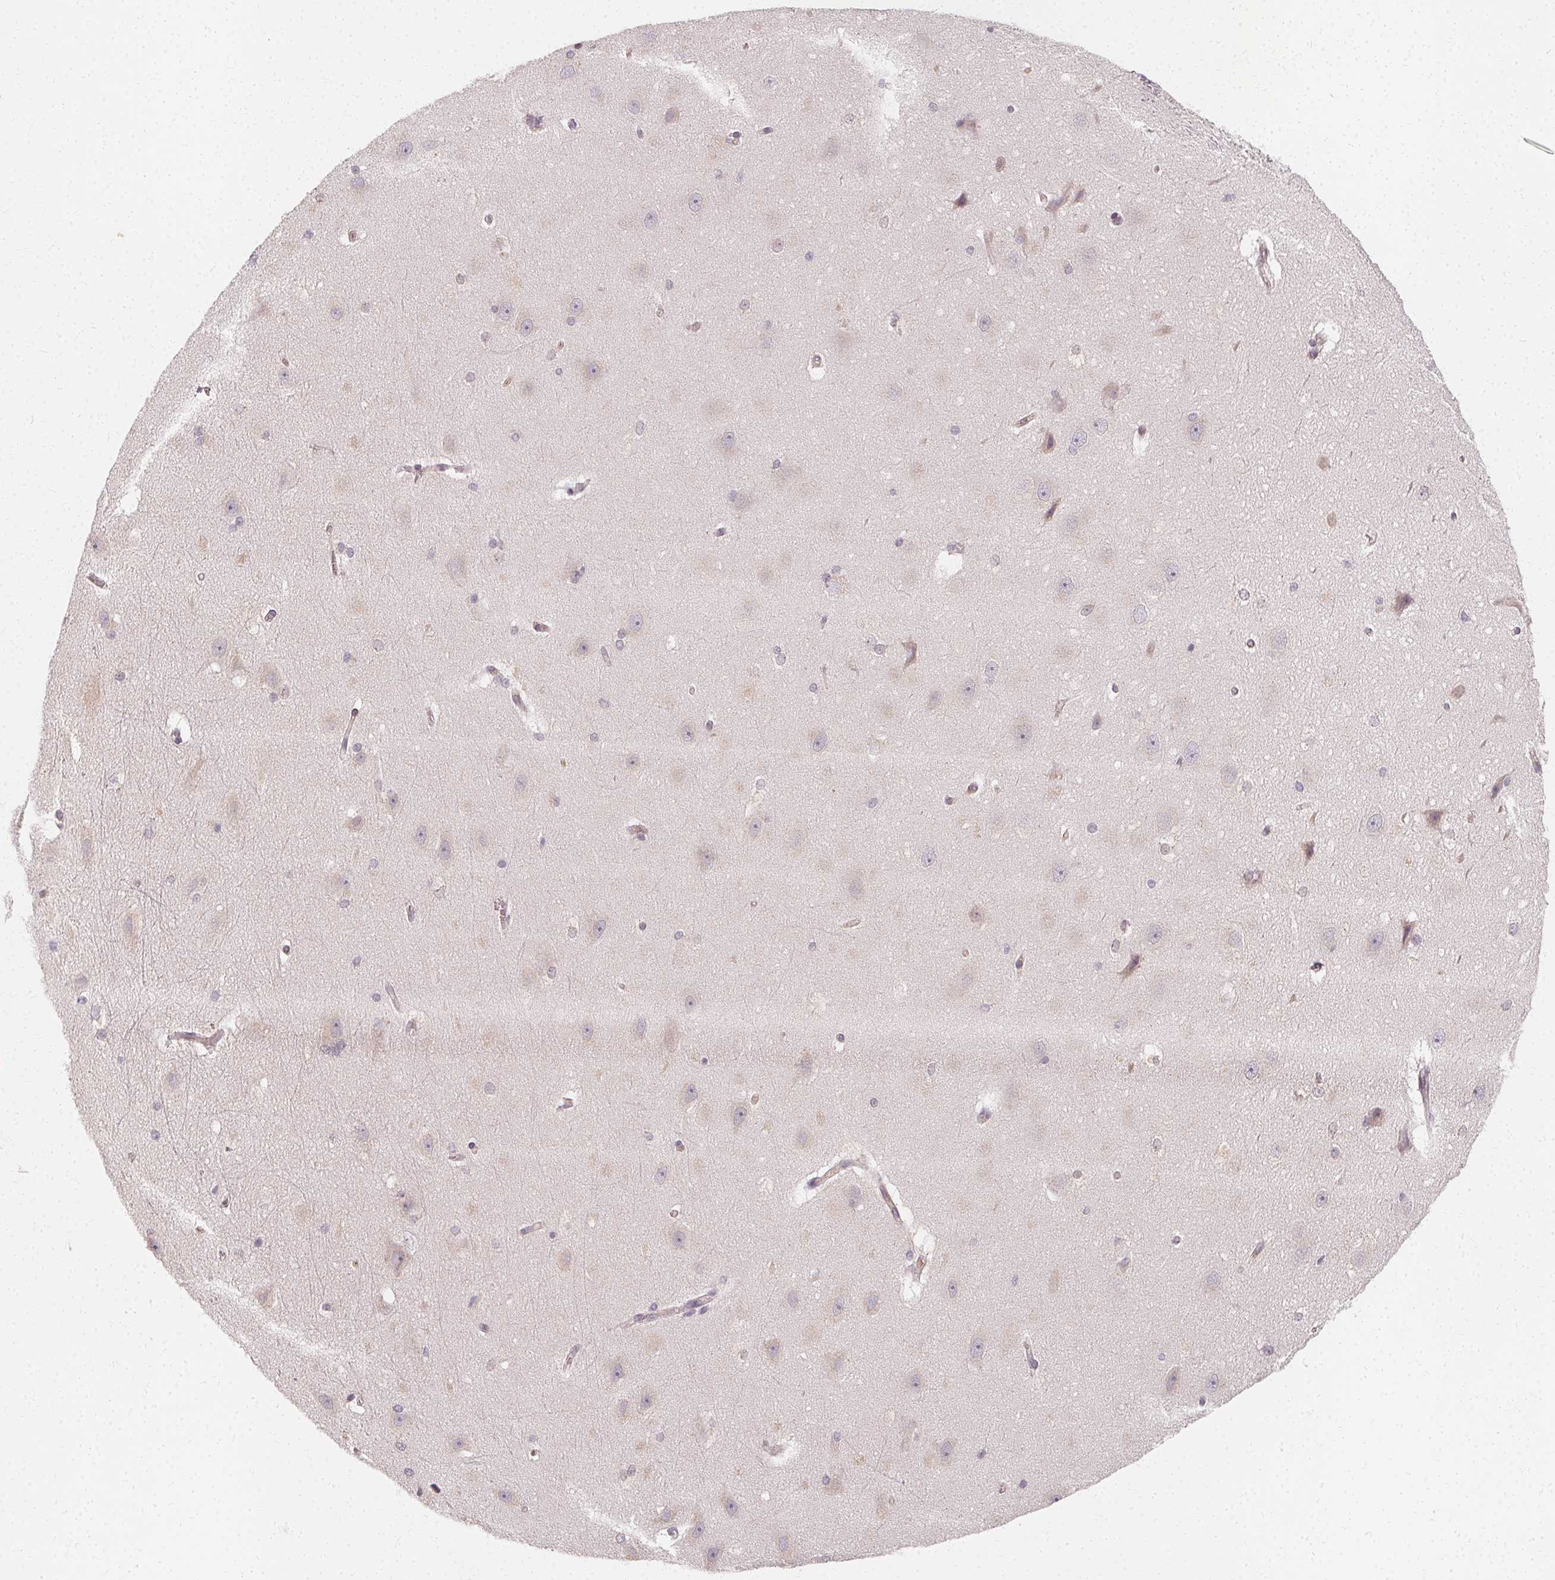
{"staining": {"intensity": "negative", "quantity": "none", "location": "none"}, "tissue": "hippocampus", "cell_type": "Glial cells", "image_type": "normal", "snomed": [{"axis": "morphology", "description": "Normal tissue, NOS"}, {"axis": "topography", "description": "Cerebral cortex"}, {"axis": "topography", "description": "Hippocampus"}], "caption": "High magnification brightfield microscopy of benign hippocampus stained with DAB (3,3'-diaminobenzidine) (brown) and counterstained with hematoxylin (blue): glial cells show no significant expression. (DAB immunohistochemistry, high magnification).", "gene": "CLCNKA", "patient": {"sex": "female", "age": 19}}